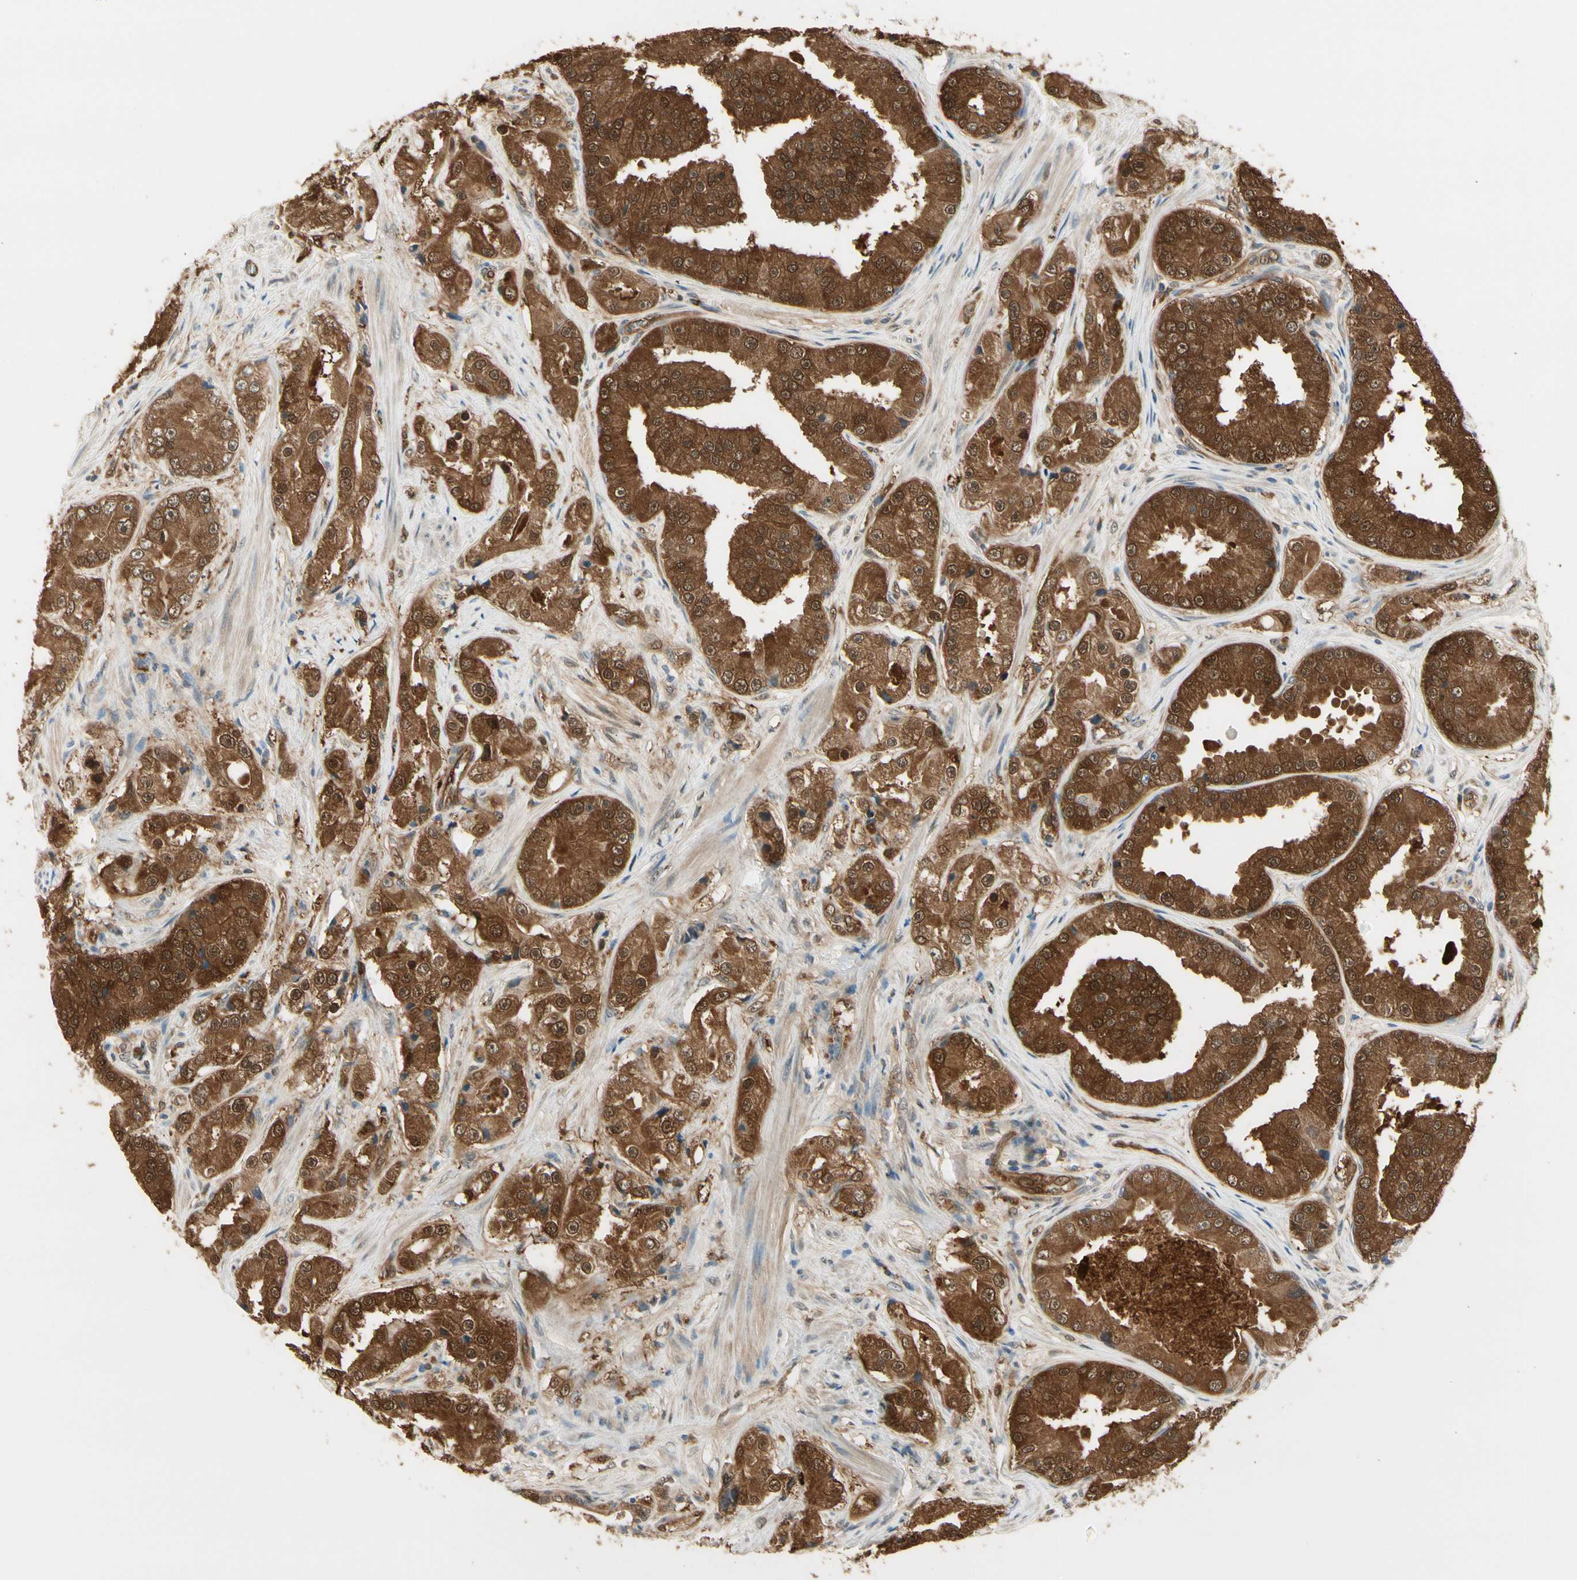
{"staining": {"intensity": "strong", "quantity": ">75%", "location": "cytoplasmic/membranous,nuclear"}, "tissue": "prostate cancer", "cell_type": "Tumor cells", "image_type": "cancer", "snomed": [{"axis": "morphology", "description": "Adenocarcinoma, High grade"}, {"axis": "topography", "description": "Prostate"}], "caption": "Immunohistochemistry (IHC) photomicrograph of neoplastic tissue: human prostate cancer stained using immunohistochemistry shows high levels of strong protein expression localized specifically in the cytoplasmic/membranous and nuclear of tumor cells, appearing as a cytoplasmic/membranous and nuclear brown color.", "gene": "SERPINB6", "patient": {"sex": "male", "age": 73}}